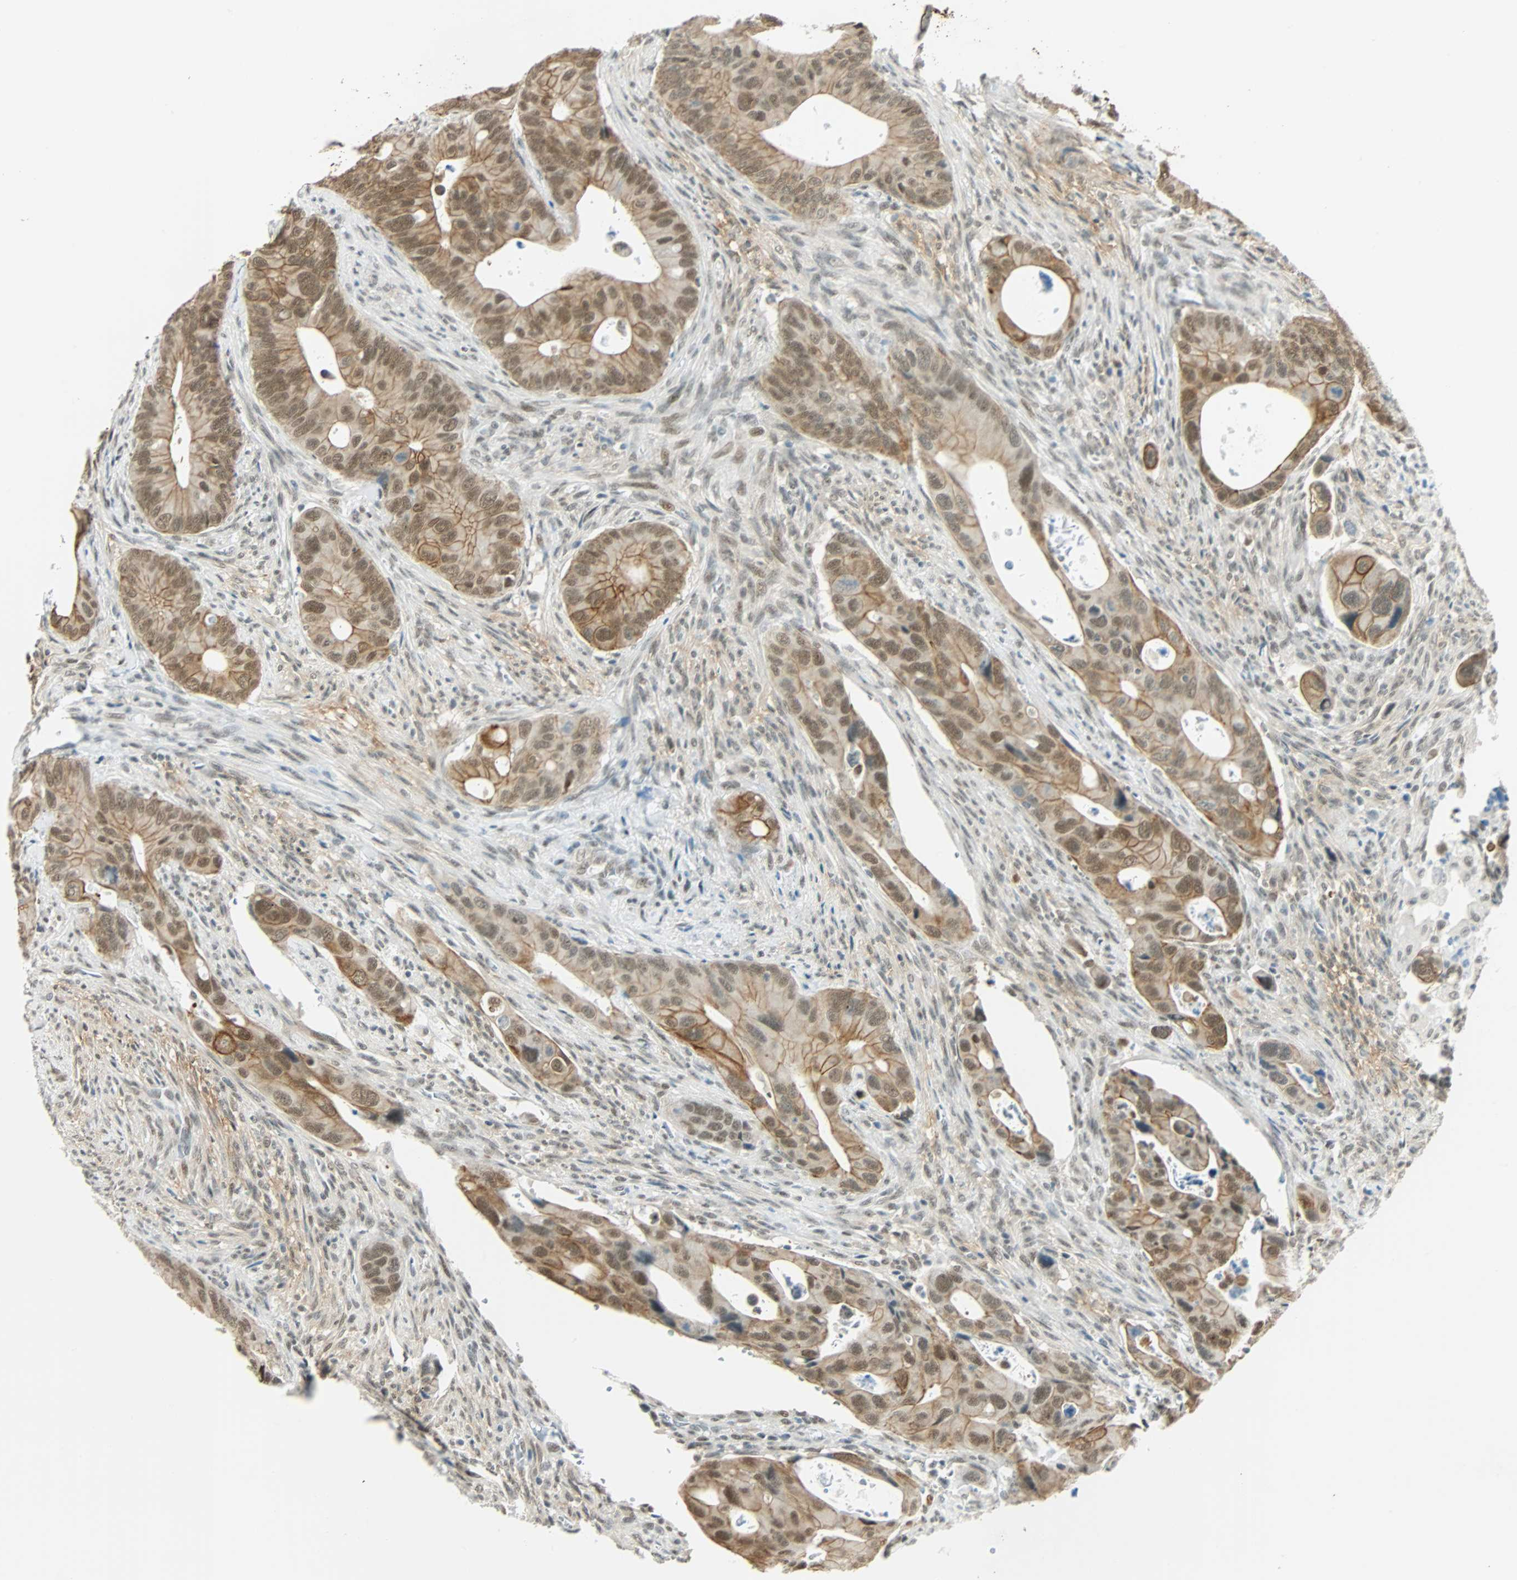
{"staining": {"intensity": "moderate", "quantity": ">75%", "location": "cytoplasmic/membranous,nuclear"}, "tissue": "colorectal cancer", "cell_type": "Tumor cells", "image_type": "cancer", "snomed": [{"axis": "morphology", "description": "Adenocarcinoma, NOS"}, {"axis": "topography", "description": "Rectum"}], "caption": "Brown immunohistochemical staining in human colorectal cancer displays moderate cytoplasmic/membranous and nuclear positivity in about >75% of tumor cells.", "gene": "NELFE", "patient": {"sex": "female", "age": 57}}